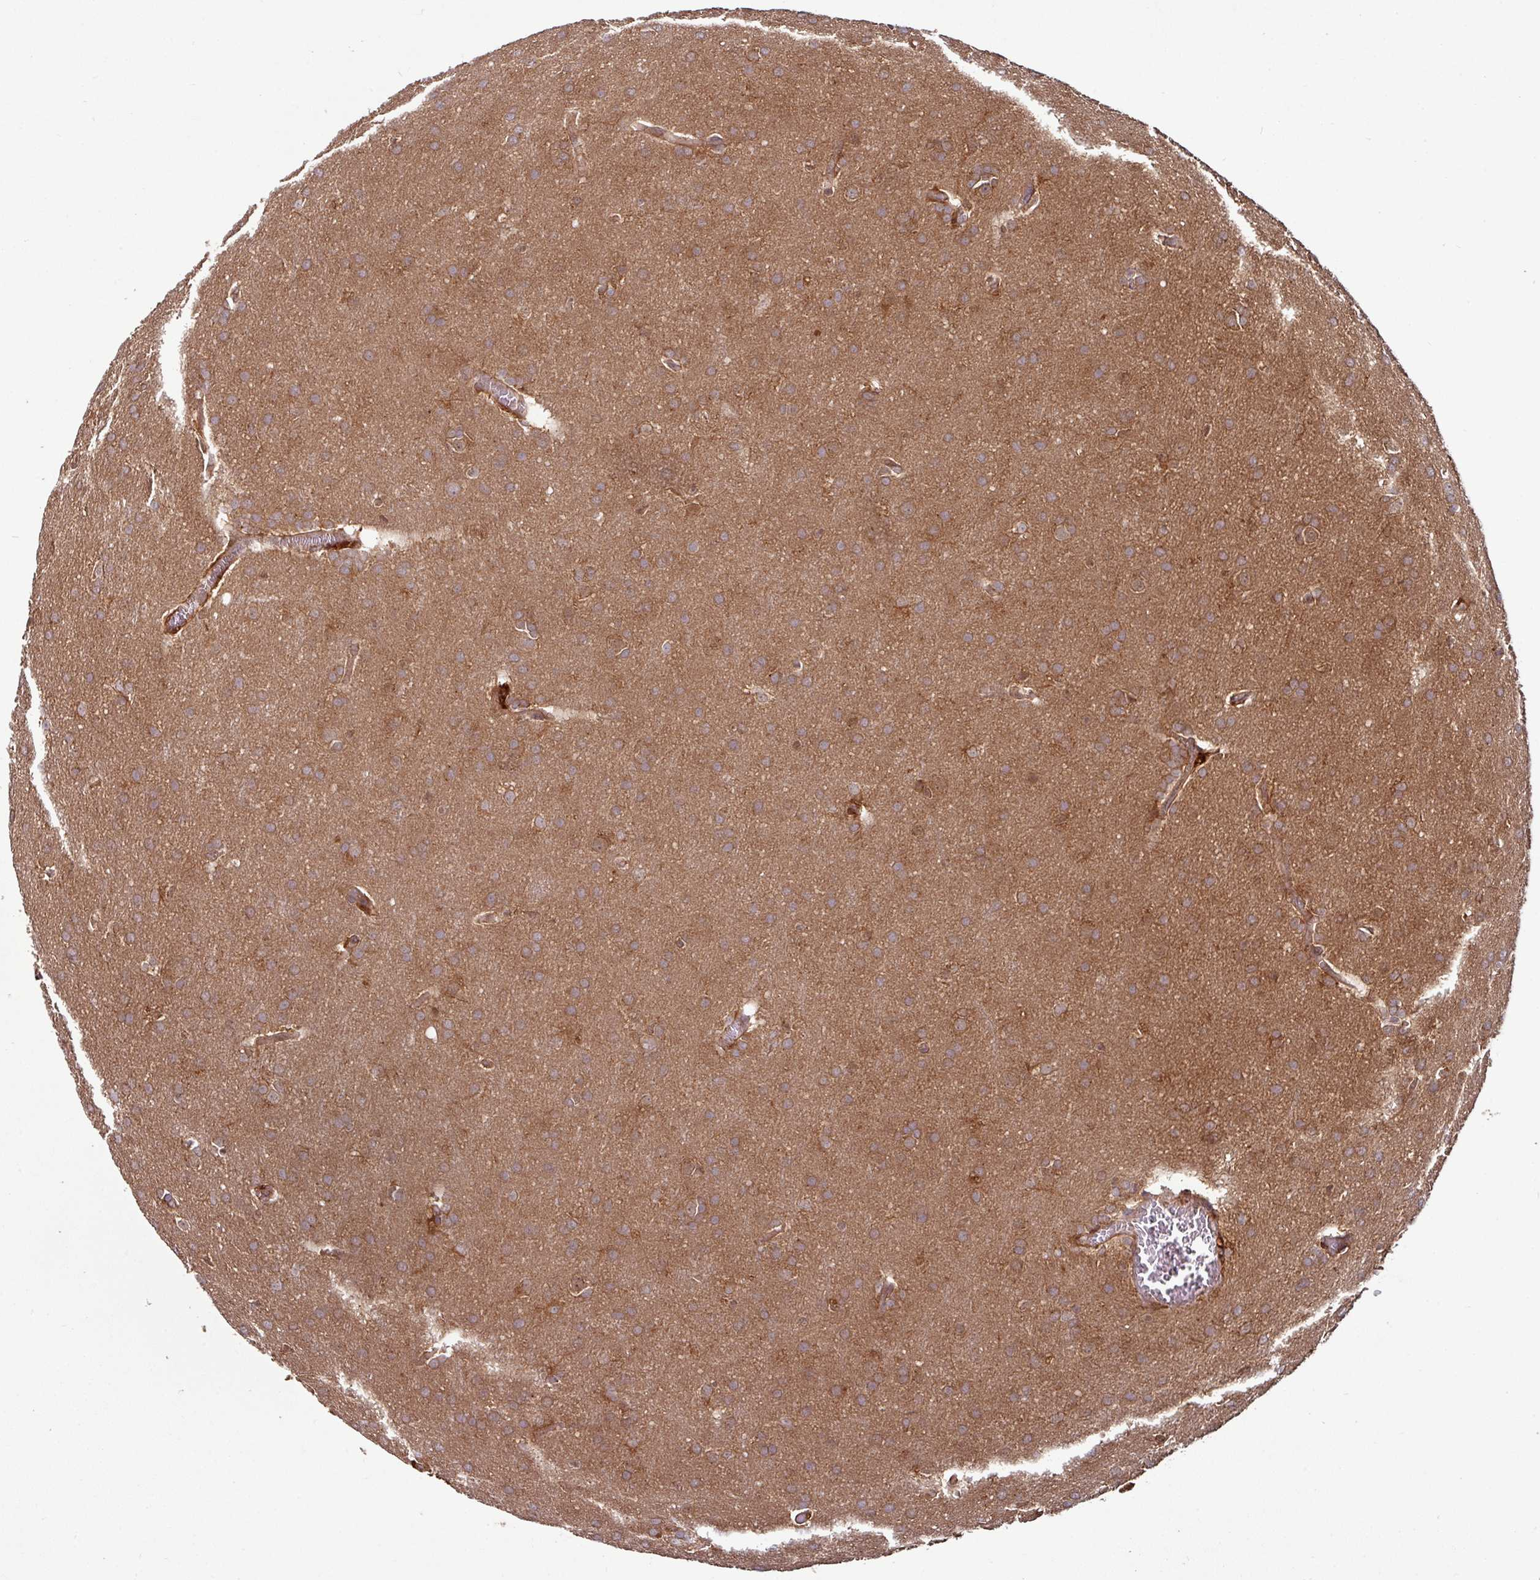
{"staining": {"intensity": "moderate", "quantity": "25%-75%", "location": "cytoplasmic/membranous"}, "tissue": "glioma", "cell_type": "Tumor cells", "image_type": "cancer", "snomed": [{"axis": "morphology", "description": "Glioma, malignant, Low grade"}, {"axis": "topography", "description": "Brain"}], "caption": "Glioma stained for a protein reveals moderate cytoplasmic/membranous positivity in tumor cells. The staining is performed using DAB brown chromogen to label protein expression. The nuclei are counter-stained blue using hematoxylin.", "gene": "GNPDA1", "patient": {"sex": "female", "age": 32}}